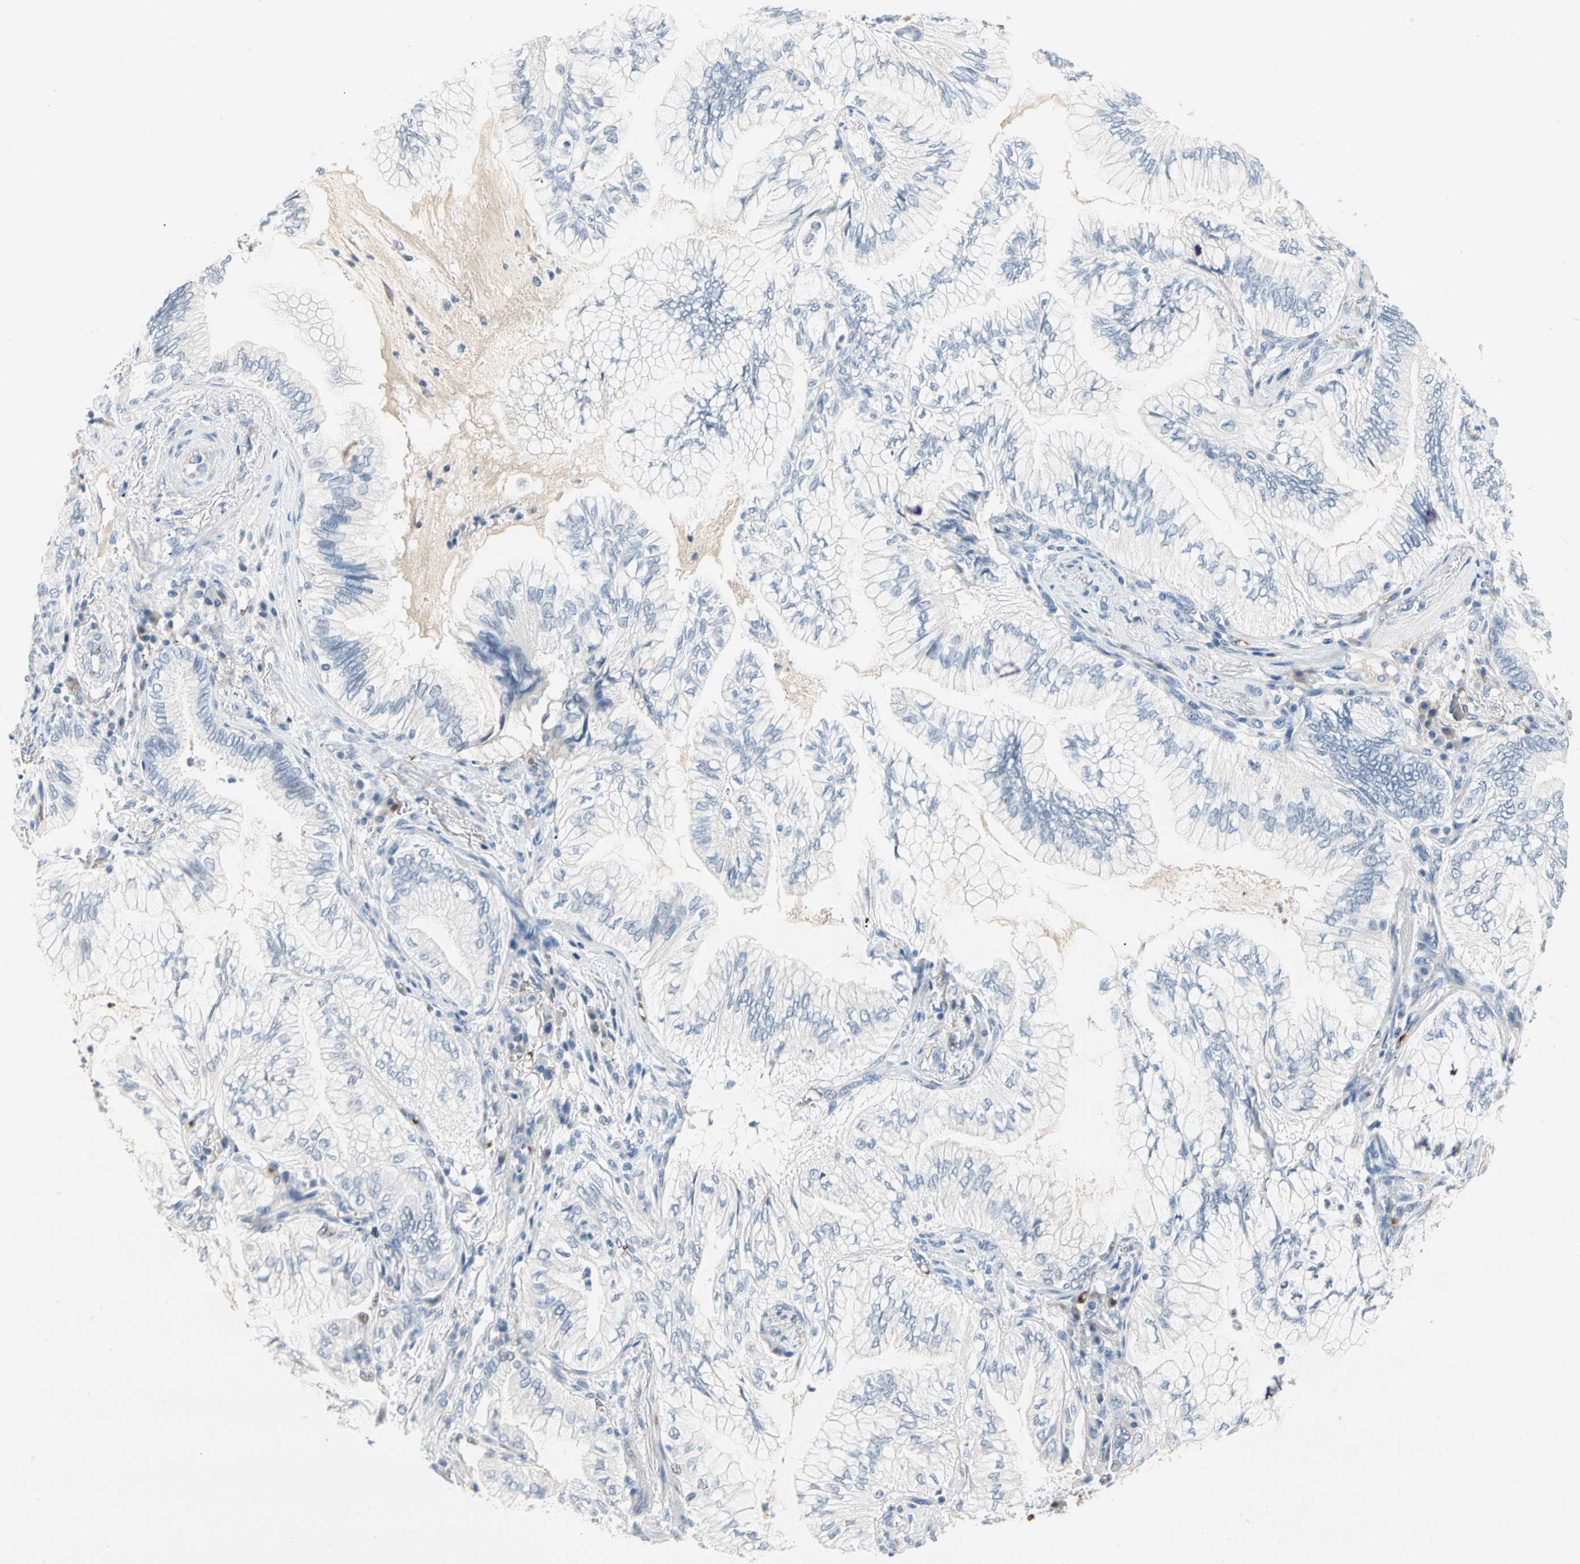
{"staining": {"intensity": "negative", "quantity": "none", "location": "none"}, "tissue": "lung cancer", "cell_type": "Tumor cells", "image_type": "cancer", "snomed": [{"axis": "morphology", "description": "Normal tissue, NOS"}, {"axis": "morphology", "description": "Adenocarcinoma, NOS"}, {"axis": "topography", "description": "Bronchus"}, {"axis": "topography", "description": "Lung"}], "caption": "High magnification brightfield microscopy of lung cancer (adenocarcinoma) stained with DAB (3,3'-diaminobenzidine) (brown) and counterstained with hematoxylin (blue): tumor cells show no significant expression. (Brightfield microscopy of DAB (3,3'-diaminobenzidine) immunohistochemistry (IHC) at high magnification).", "gene": "CA1", "patient": {"sex": "female", "age": 70}}